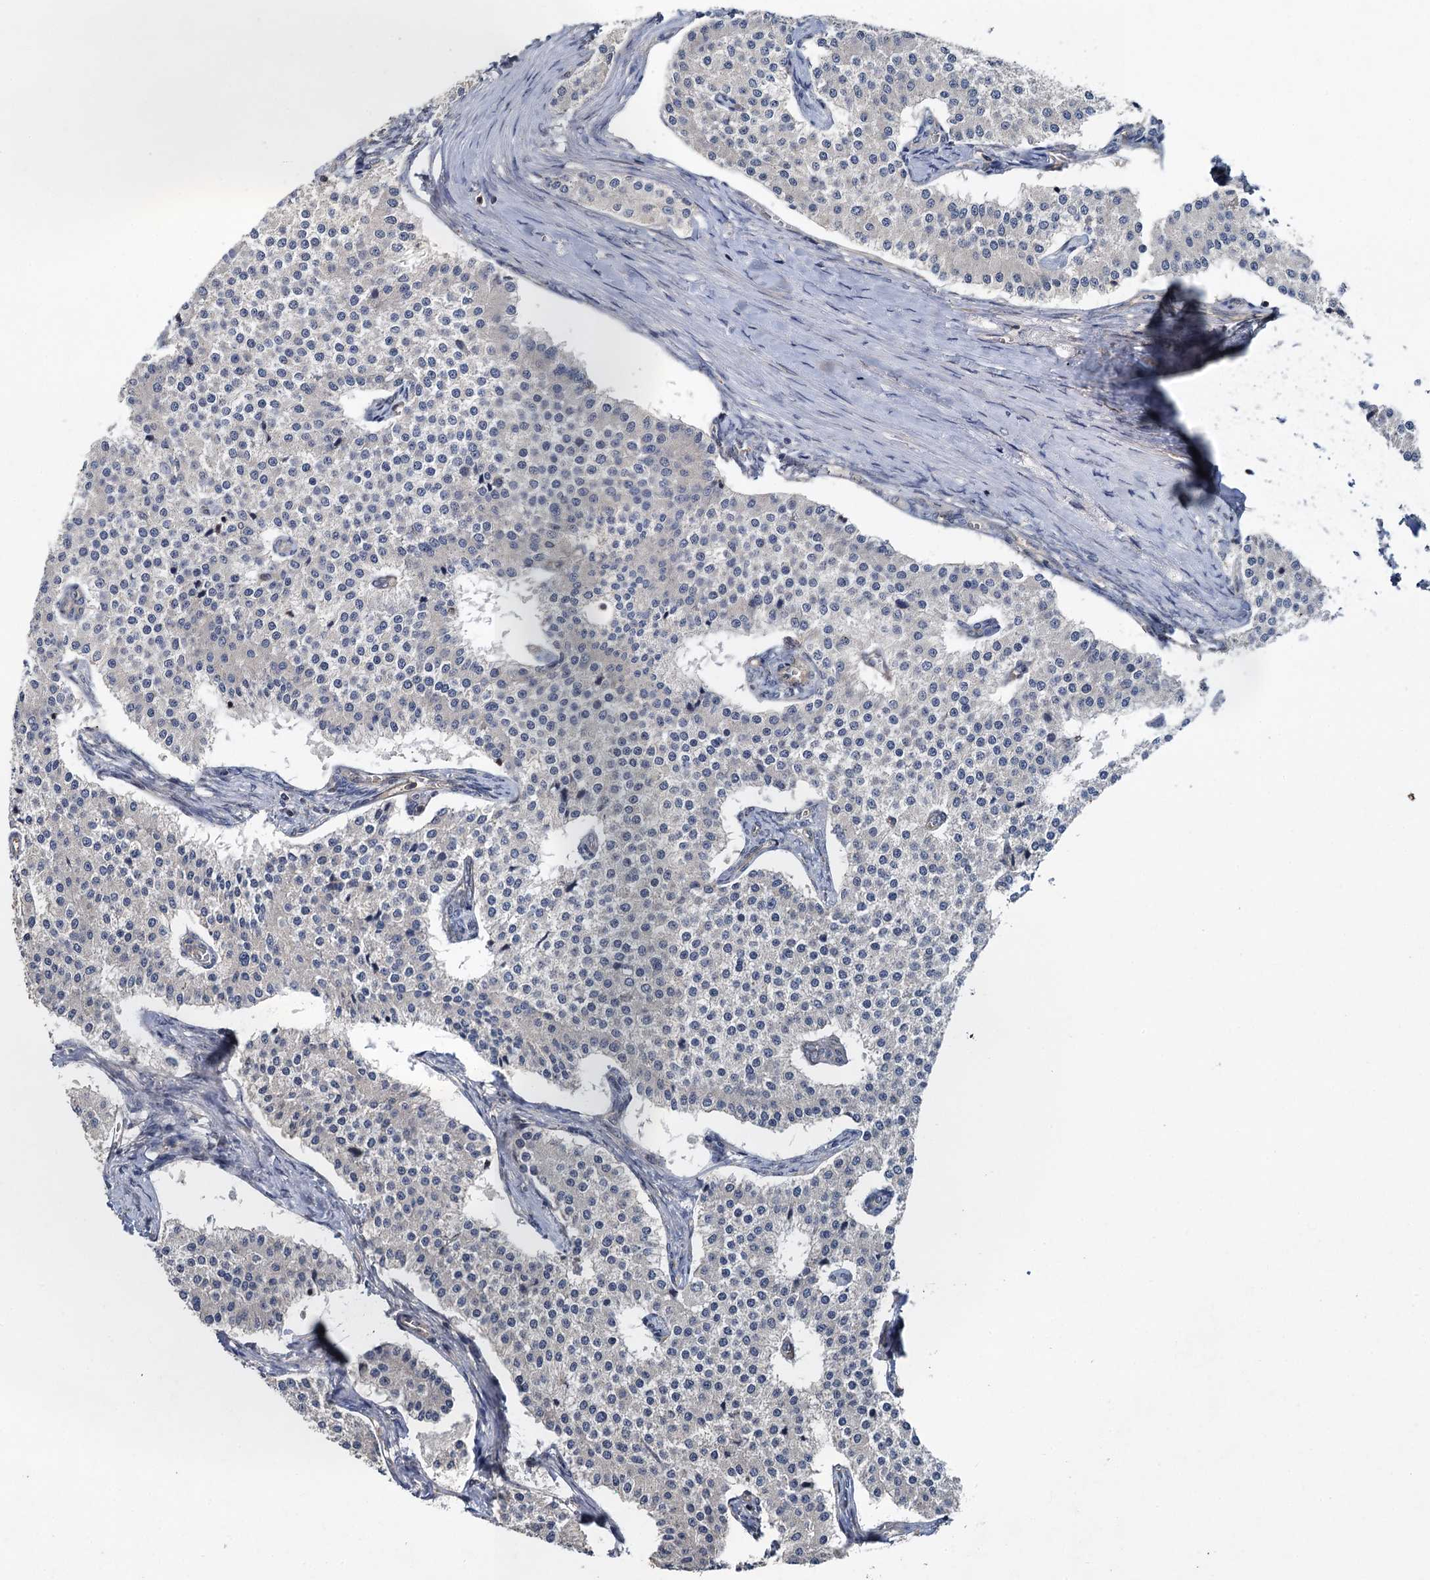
{"staining": {"intensity": "negative", "quantity": "none", "location": "none"}, "tissue": "carcinoid", "cell_type": "Tumor cells", "image_type": "cancer", "snomed": [{"axis": "morphology", "description": "Carcinoid, malignant, NOS"}, {"axis": "topography", "description": "Colon"}], "caption": "Immunohistochemistry (IHC) micrograph of neoplastic tissue: carcinoid stained with DAB (3,3'-diaminobenzidine) demonstrates no significant protein staining in tumor cells.", "gene": "ZNF324", "patient": {"sex": "female", "age": 52}}